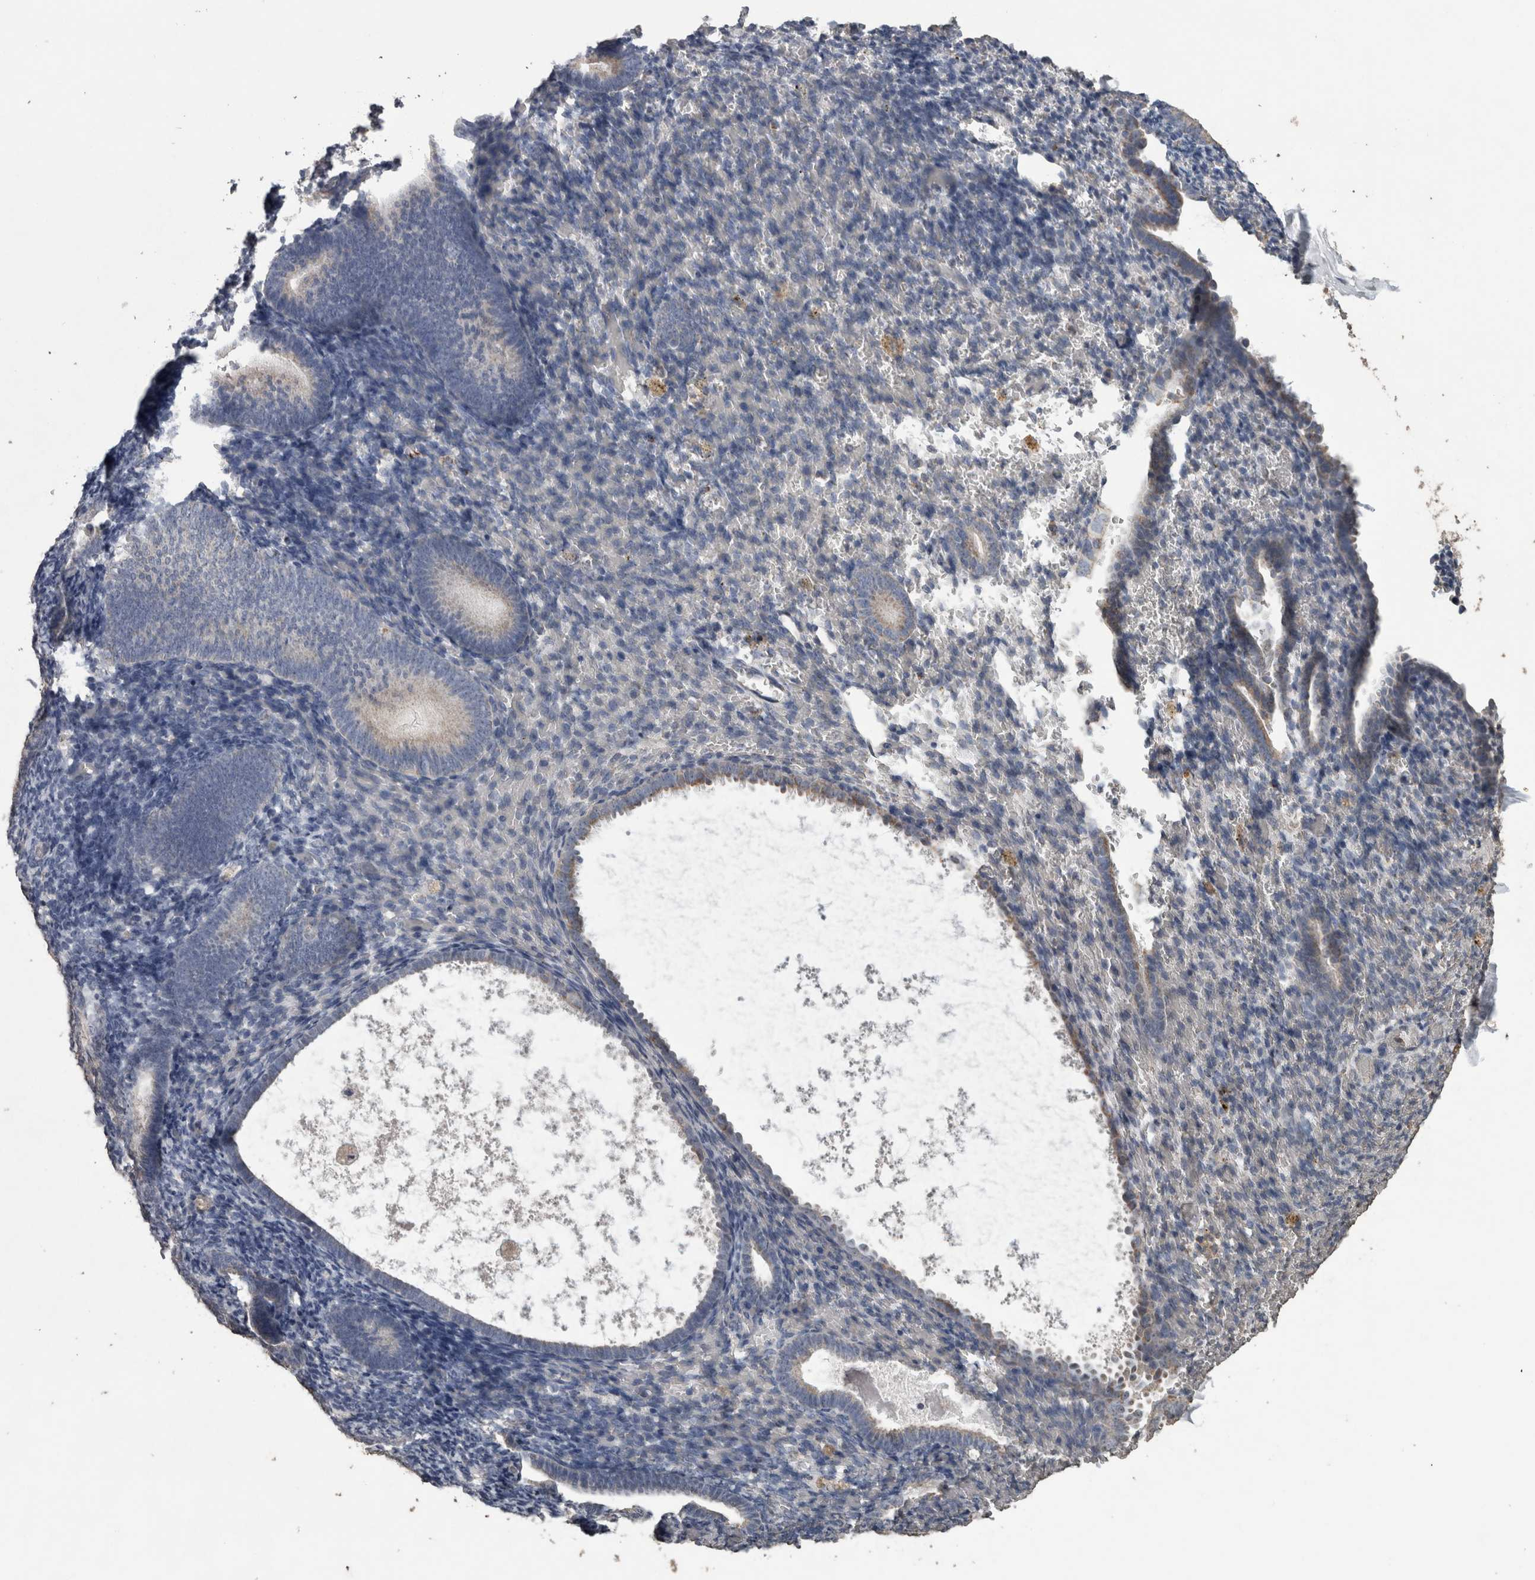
{"staining": {"intensity": "negative", "quantity": "none", "location": "none"}, "tissue": "endometrium", "cell_type": "Cells in endometrial stroma", "image_type": "normal", "snomed": [{"axis": "morphology", "description": "Normal tissue, NOS"}, {"axis": "topography", "description": "Endometrium"}], "caption": "DAB (3,3'-diaminobenzidine) immunohistochemical staining of unremarkable endometrium displays no significant positivity in cells in endometrial stroma. (DAB (3,3'-diaminobenzidine) IHC, high magnification).", "gene": "ACADM", "patient": {"sex": "female", "age": 51}}